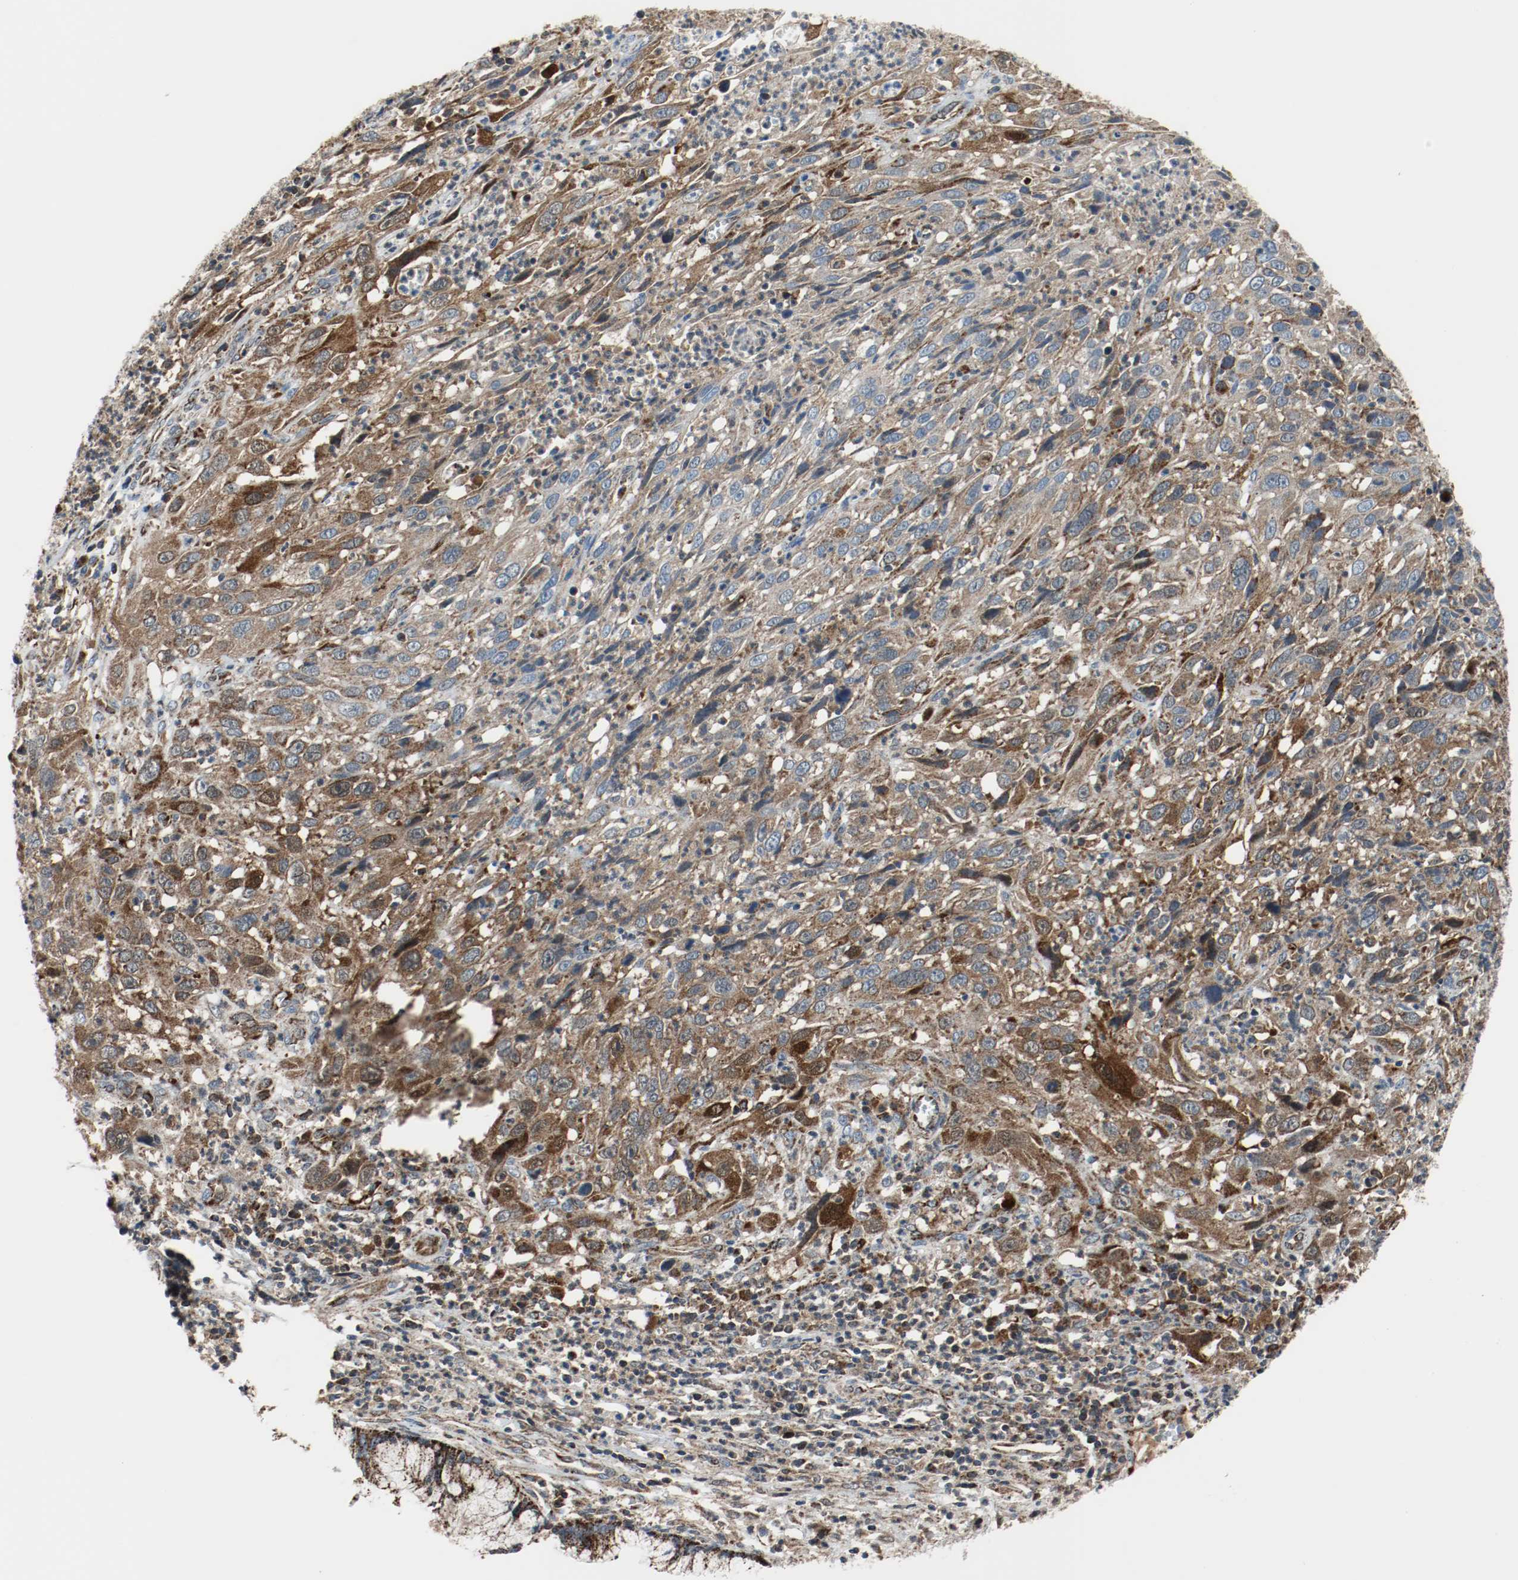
{"staining": {"intensity": "moderate", "quantity": ">75%", "location": "cytoplasmic/membranous"}, "tissue": "cervical cancer", "cell_type": "Tumor cells", "image_type": "cancer", "snomed": [{"axis": "morphology", "description": "Squamous cell carcinoma, NOS"}, {"axis": "topography", "description": "Cervix"}], "caption": "Brown immunohistochemical staining in squamous cell carcinoma (cervical) shows moderate cytoplasmic/membranous positivity in about >75% of tumor cells. (IHC, brightfield microscopy, high magnification).", "gene": "TXNRD1", "patient": {"sex": "female", "age": 32}}